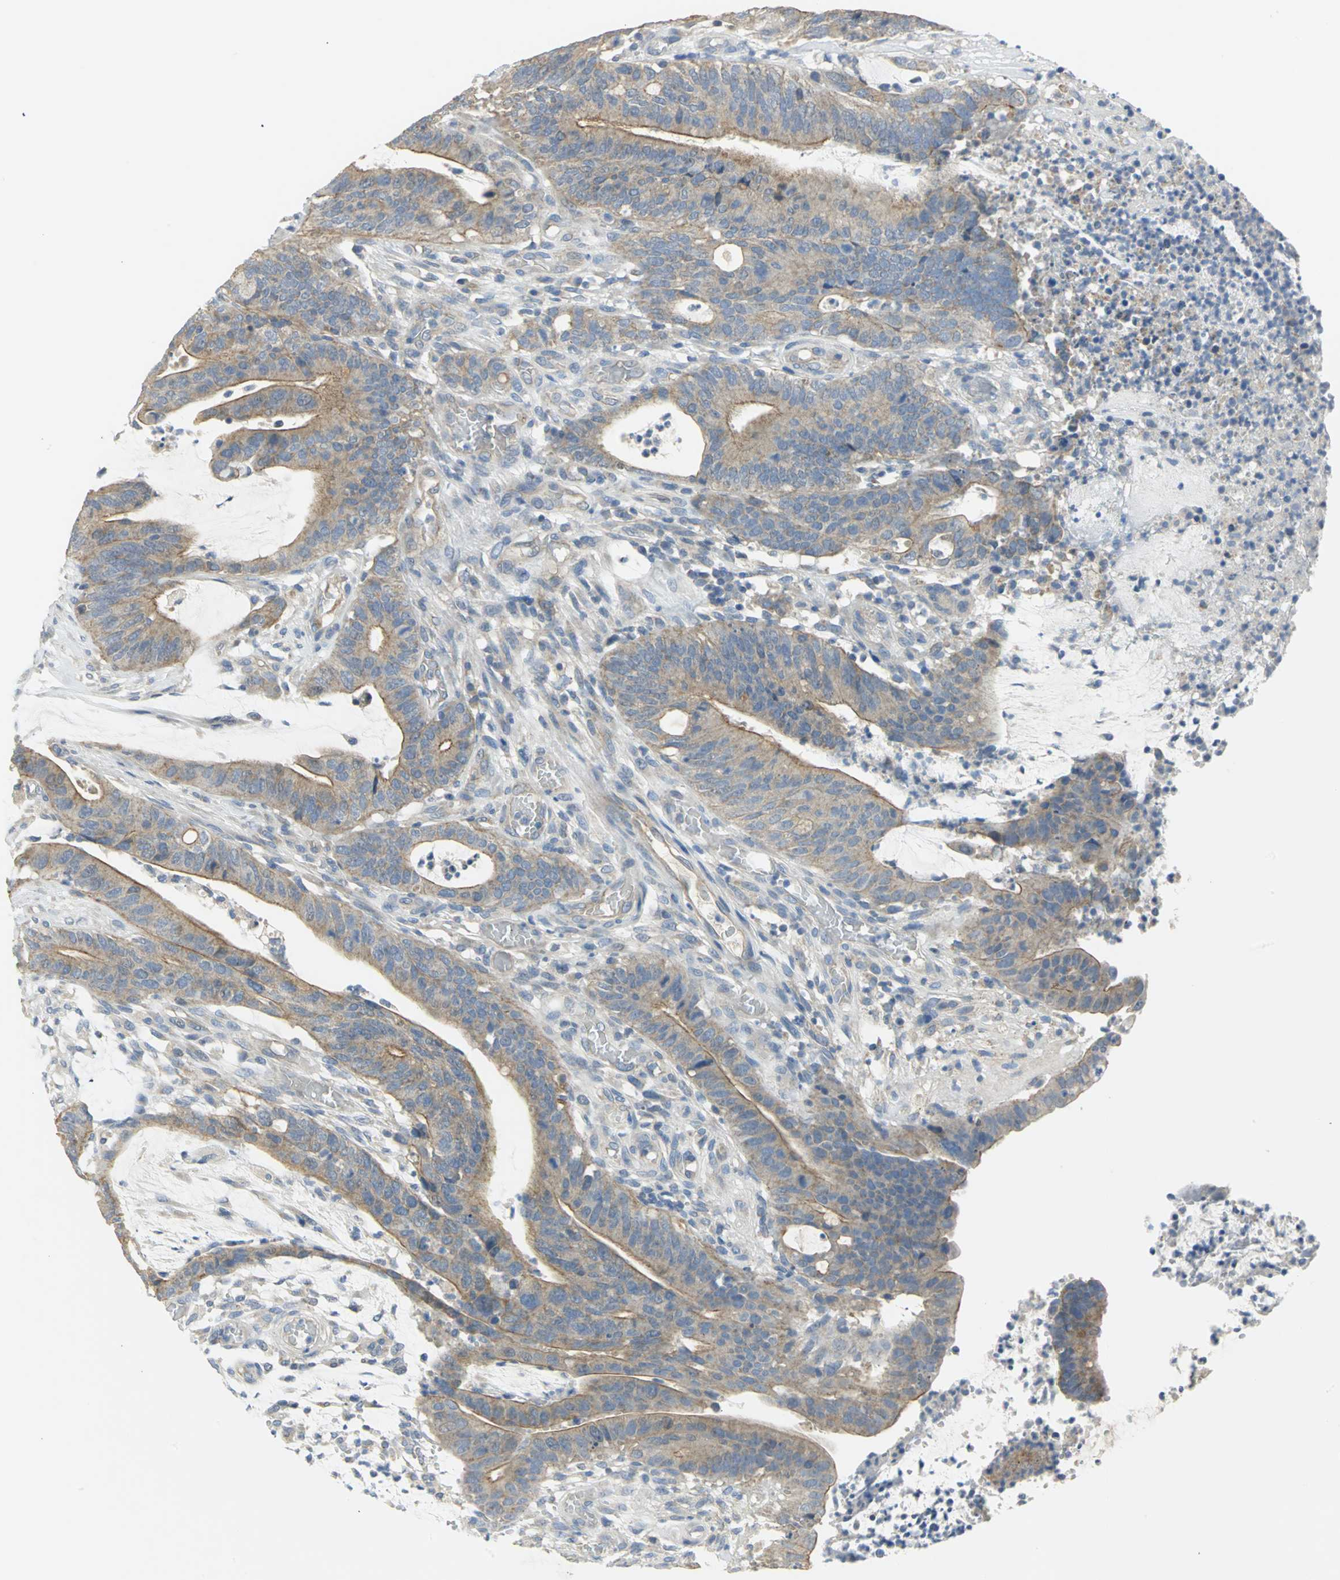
{"staining": {"intensity": "moderate", "quantity": ">75%", "location": "cytoplasmic/membranous"}, "tissue": "colorectal cancer", "cell_type": "Tumor cells", "image_type": "cancer", "snomed": [{"axis": "morphology", "description": "Adenocarcinoma, NOS"}, {"axis": "topography", "description": "Rectum"}], "caption": "Immunohistochemistry (IHC) of colorectal cancer (adenocarcinoma) demonstrates medium levels of moderate cytoplasmic/membranous staining in about >75% of tumor cells.", "gene": "HTR1F", "patient": {"sex": "female", "age": 66}}